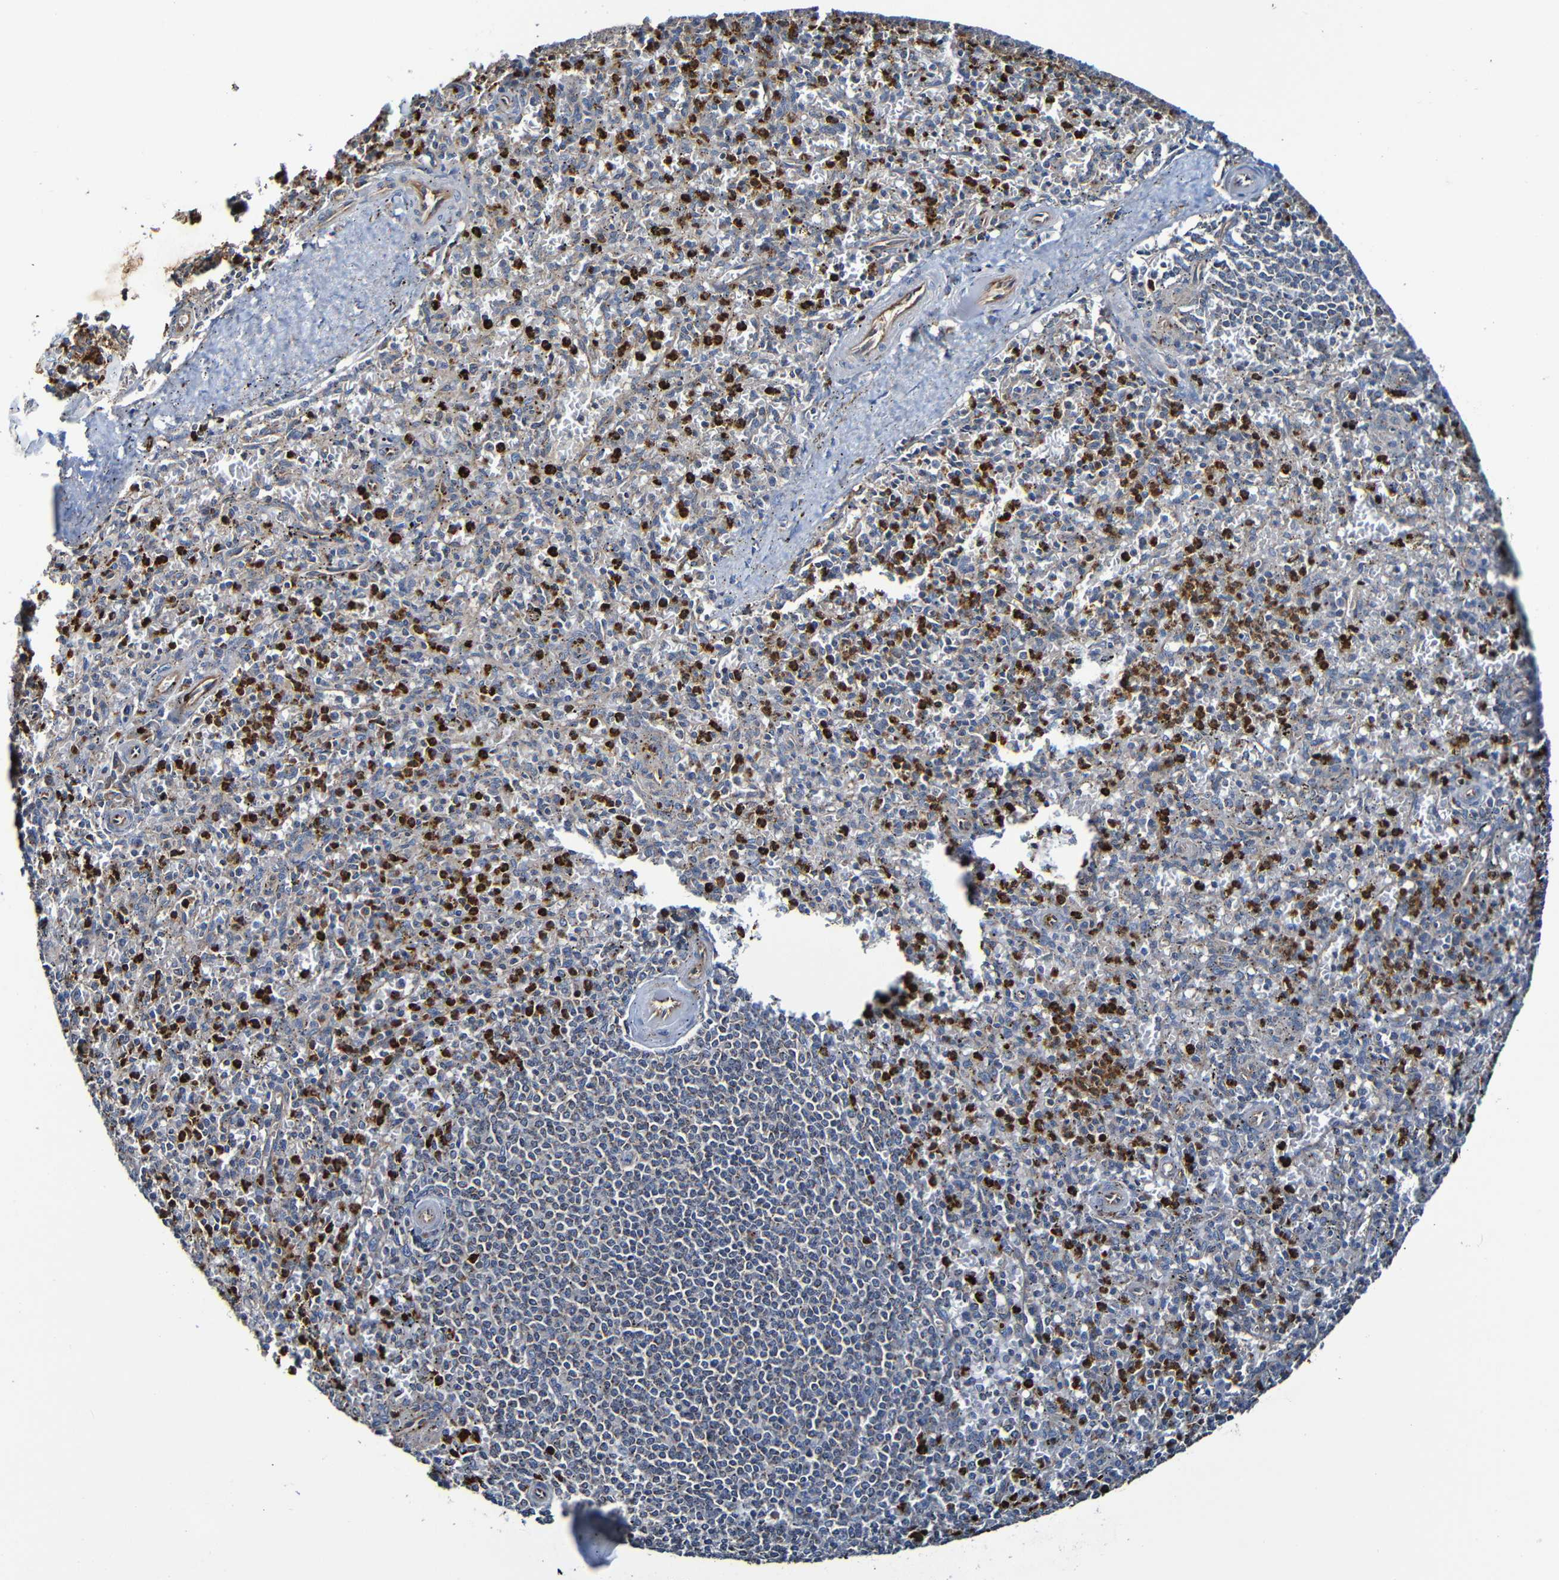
{"staining": {"intensity": "moderate", "quantity": "25%-75%", "location": "cytoplasmic/membranous"}, "tissue": "spleen", "cell_type": "Cells in red pulp", "image_type": "normal", "snomed": [{"axis": "morphology", "description": "Normal tissue, NOS"}, {"axis": "topography", "description": "Spleen"}], "caption": "High-power microscopy captured an immunohistochemistry micrograph of benign spleen, revealing moderate cytoplasmic/membranous expression in approximately 25%-75% of cells in red pulp.", "gene": "ADAM15", "patient": {"sex": "male", "age": 72}}